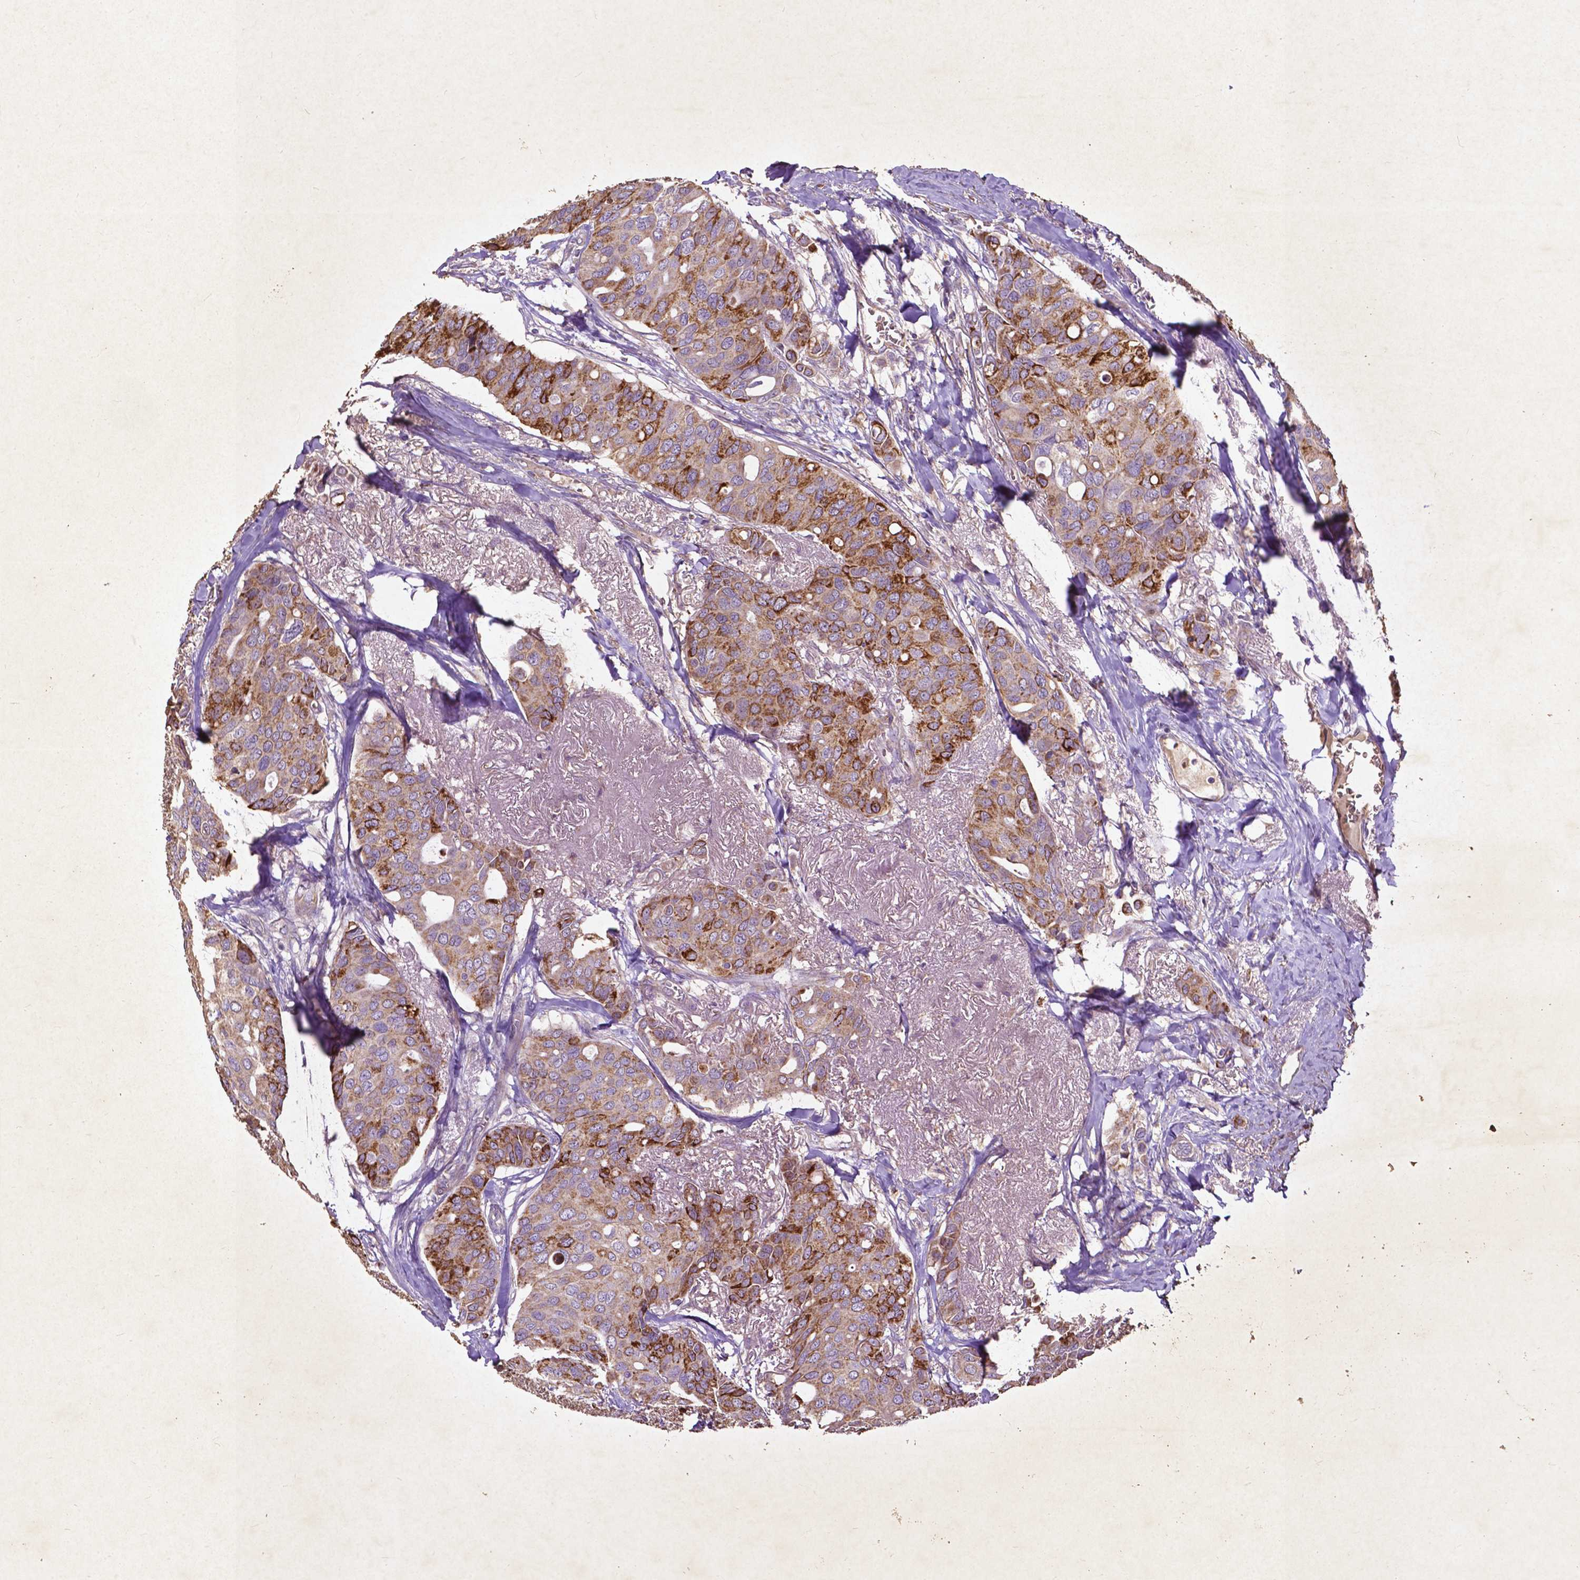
{"staining": {"intensity": "strong", "quantity": "25%-75%", "location": "cytoplasmic/membranous"}, "tissue": "breast cancer", "cell_type": "Tumor cells", "image_type": "cancer", "snomed": [{"axis": "morphology", "description": "Duct carcinoma"}, {"axis": "topography", "description": "Breast"}], "caption": "Immunohistochemical staining of intraductal carcinoma (breast) exhibits high levels of strong cytoplasmic/membranous expression in approximately 25%-75% of tumor cells.", "gene": "THEGL", "patient": {"sex": "female", "age": 54}}